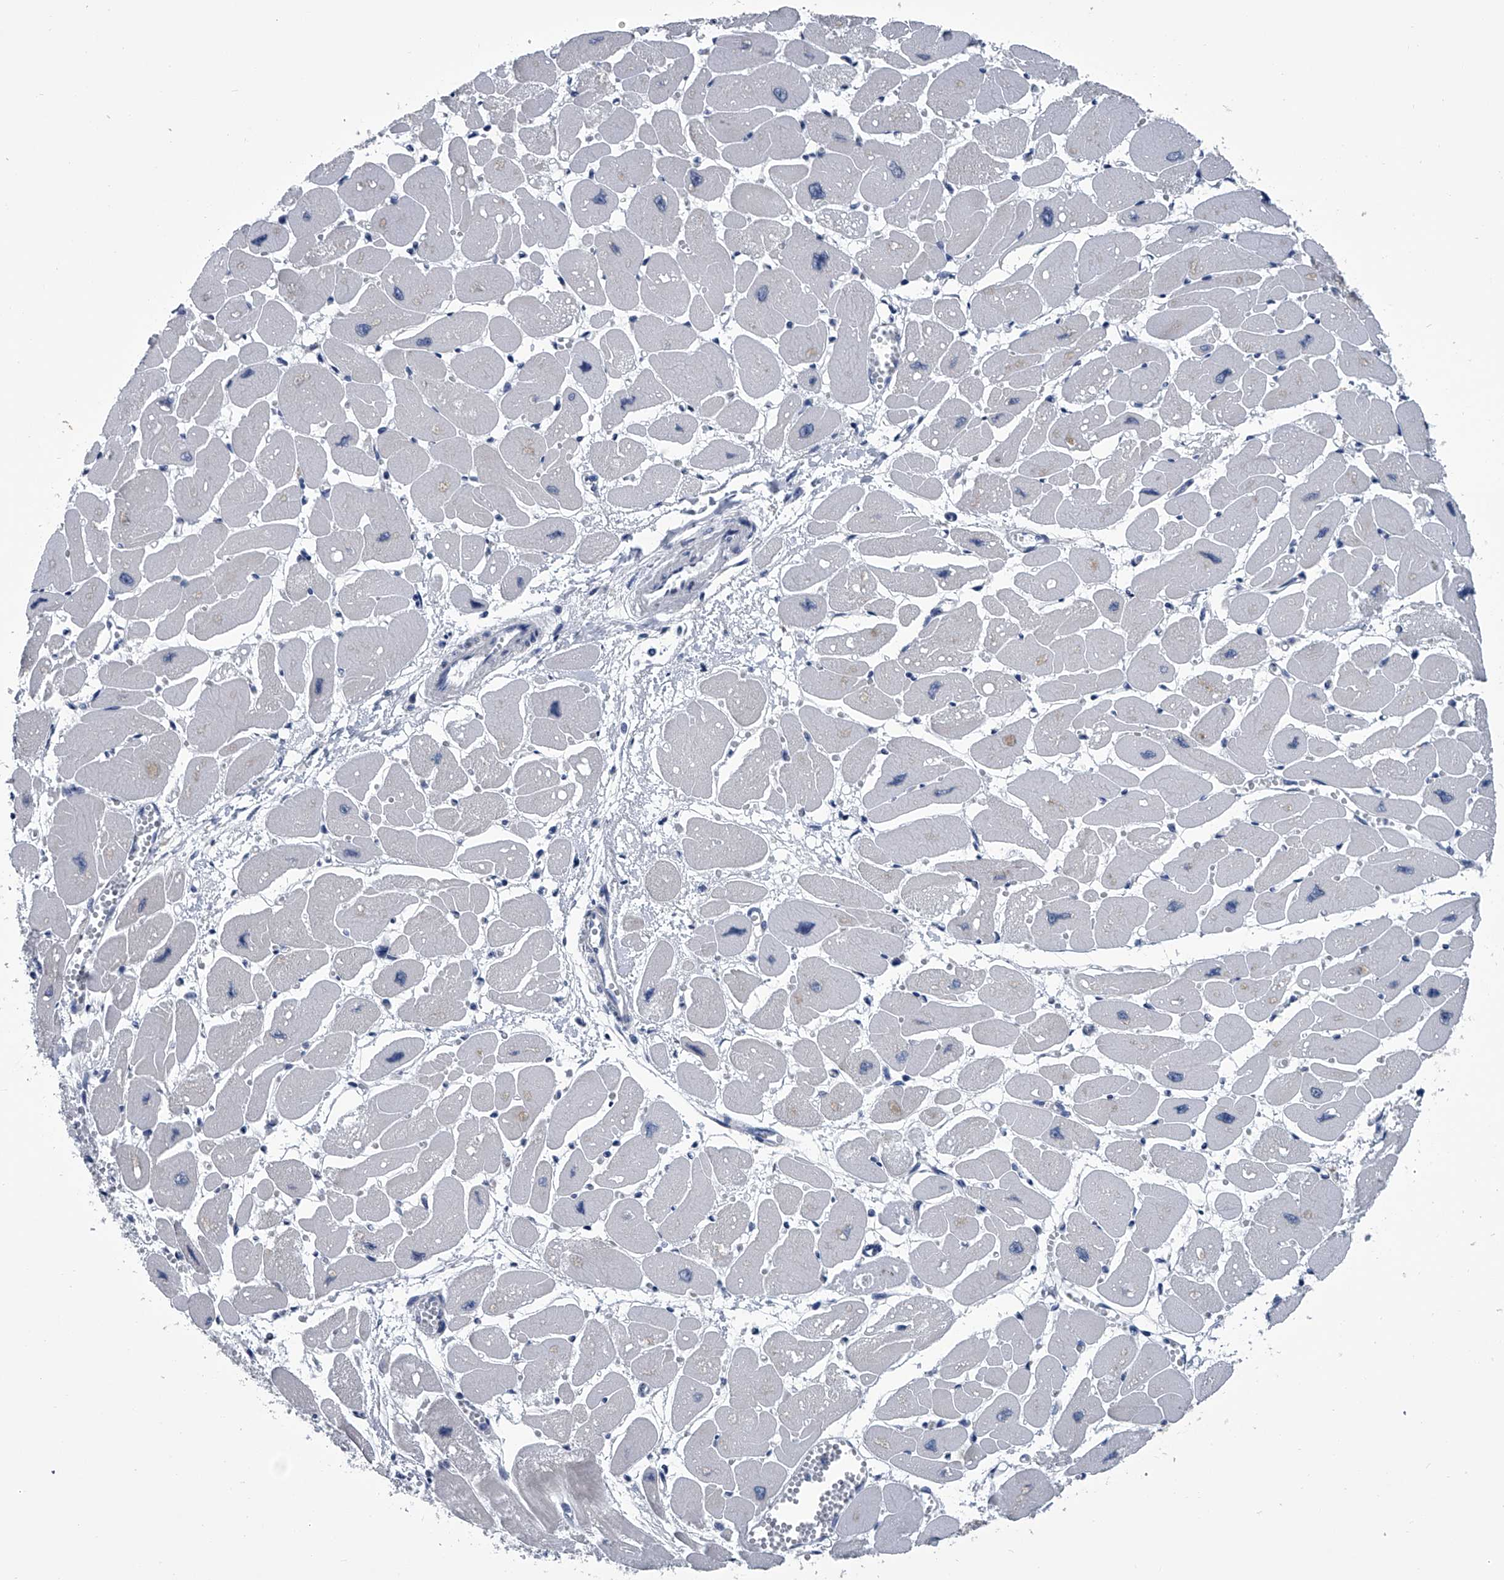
{"staining": {"intensity": "weak", "quantity": "<25%", "location": "cytoplasmic/membranous"}, "tissue": "heart muscle", "cell_type": "Cardiomyocytes", "image_type": "normal", "snomed": [{"axis": "morphology", "description": "Normal tissue, NOS"}, {"axis": "topography", "description": "Heart"}], "caption": "Heart muscle was stained to show a protein in brown. There is no significant positivity in cardiomyocytes.", "gene": "PPP2R5D", "patient": {"sex": "female", "age": 54}}